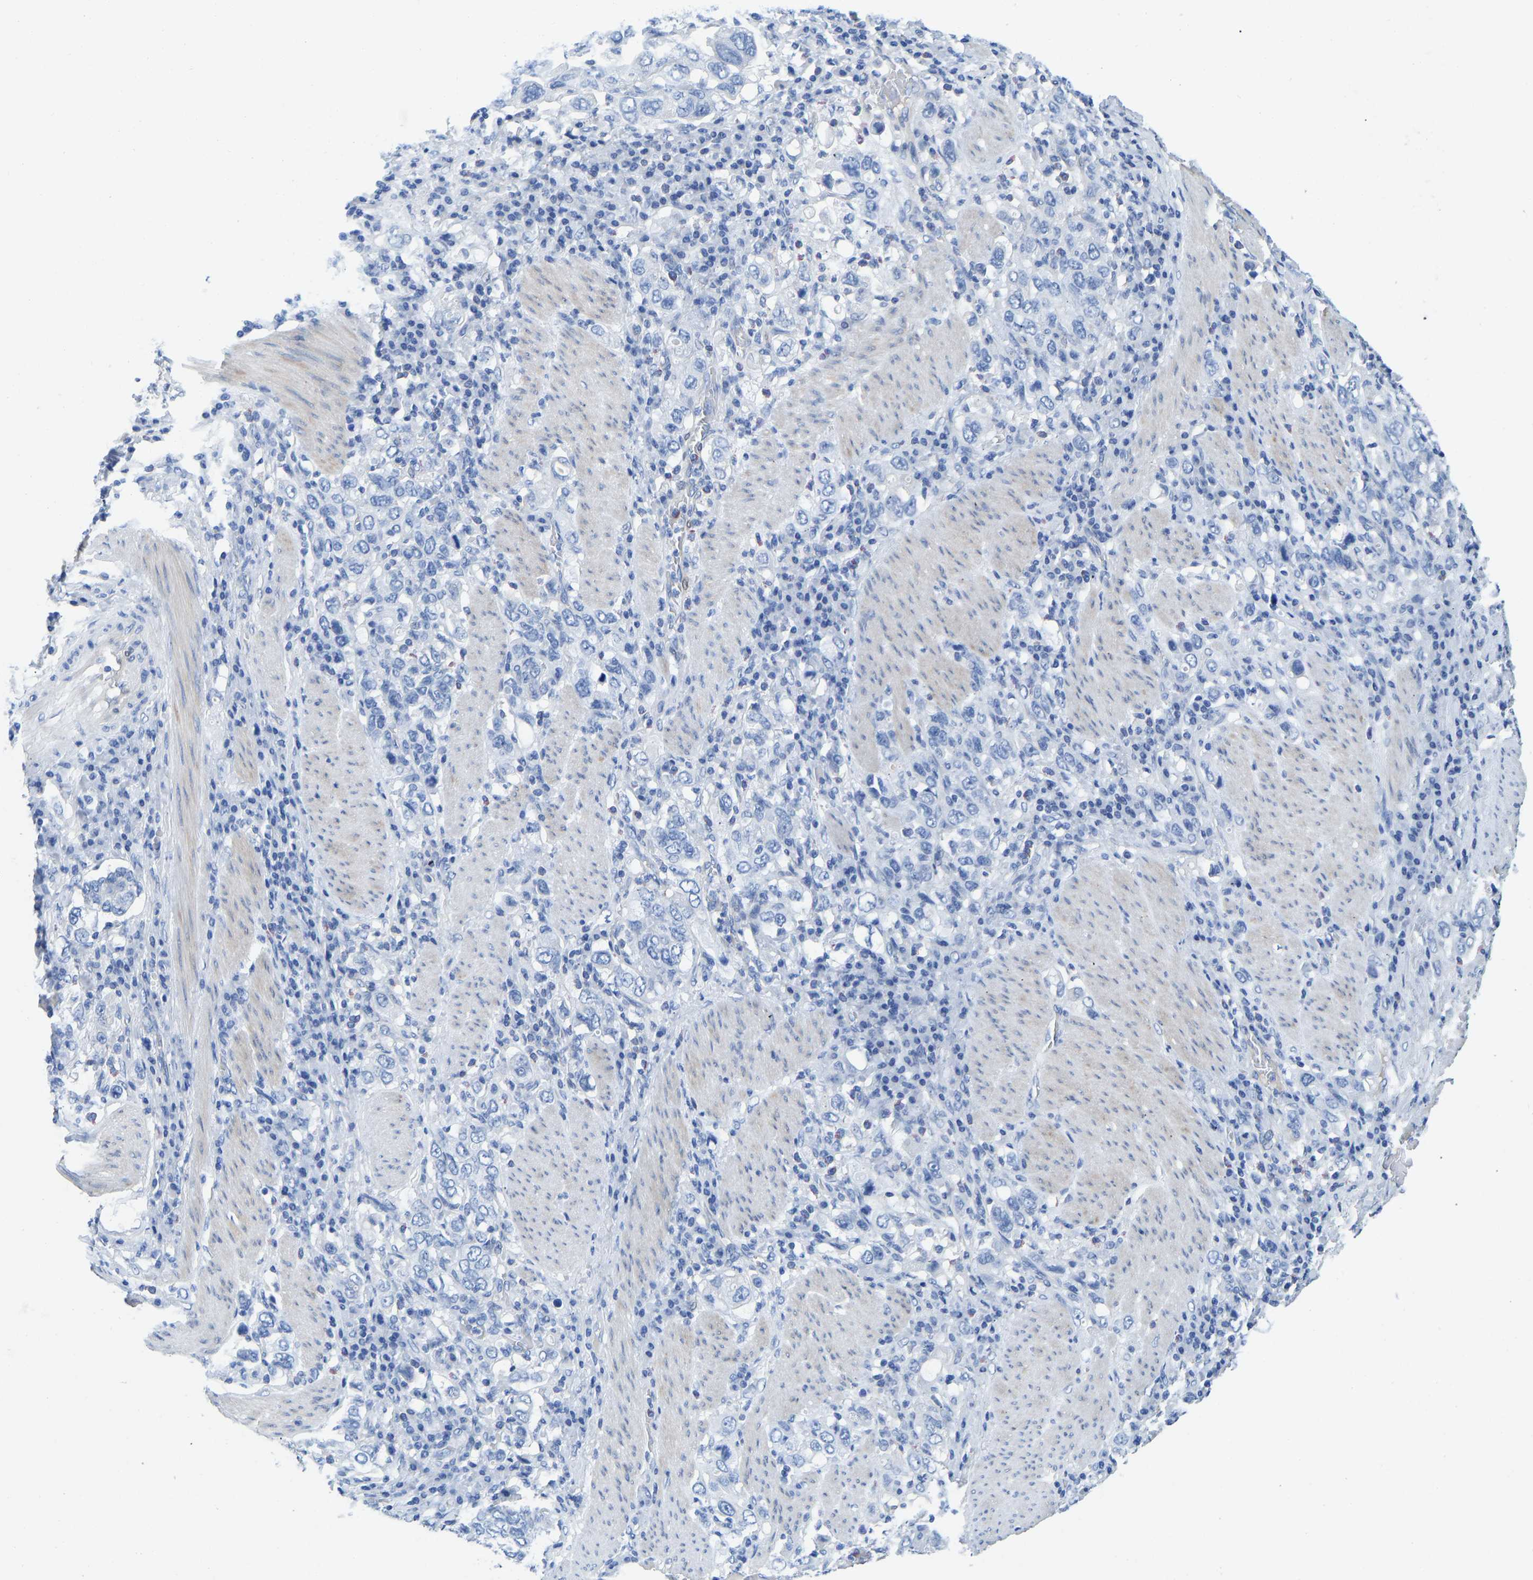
{"staining": {"intensity": "negative", "quantity": "none", "location": "none"}, "tissue": "stomach cancer", "cell_type": "Tumor cells", "image_type": "cancer", "snomed": [{"axis": "morphology", "description": "Adenocarcinoma, NOS"}, {"axis": "topography", "description": "Stomach, upper"}], "caption": "Immunohistochemistry (IHC) of adenocarcinoma (stomach) shows no staining in tumor cells. Brightfield microscopy of IHC stained with DAB (brown) and hematoxylin (blue), captured at high magnification.", "gene": "NKAIN3", "patient": {"sex": "male", "age": 62}}